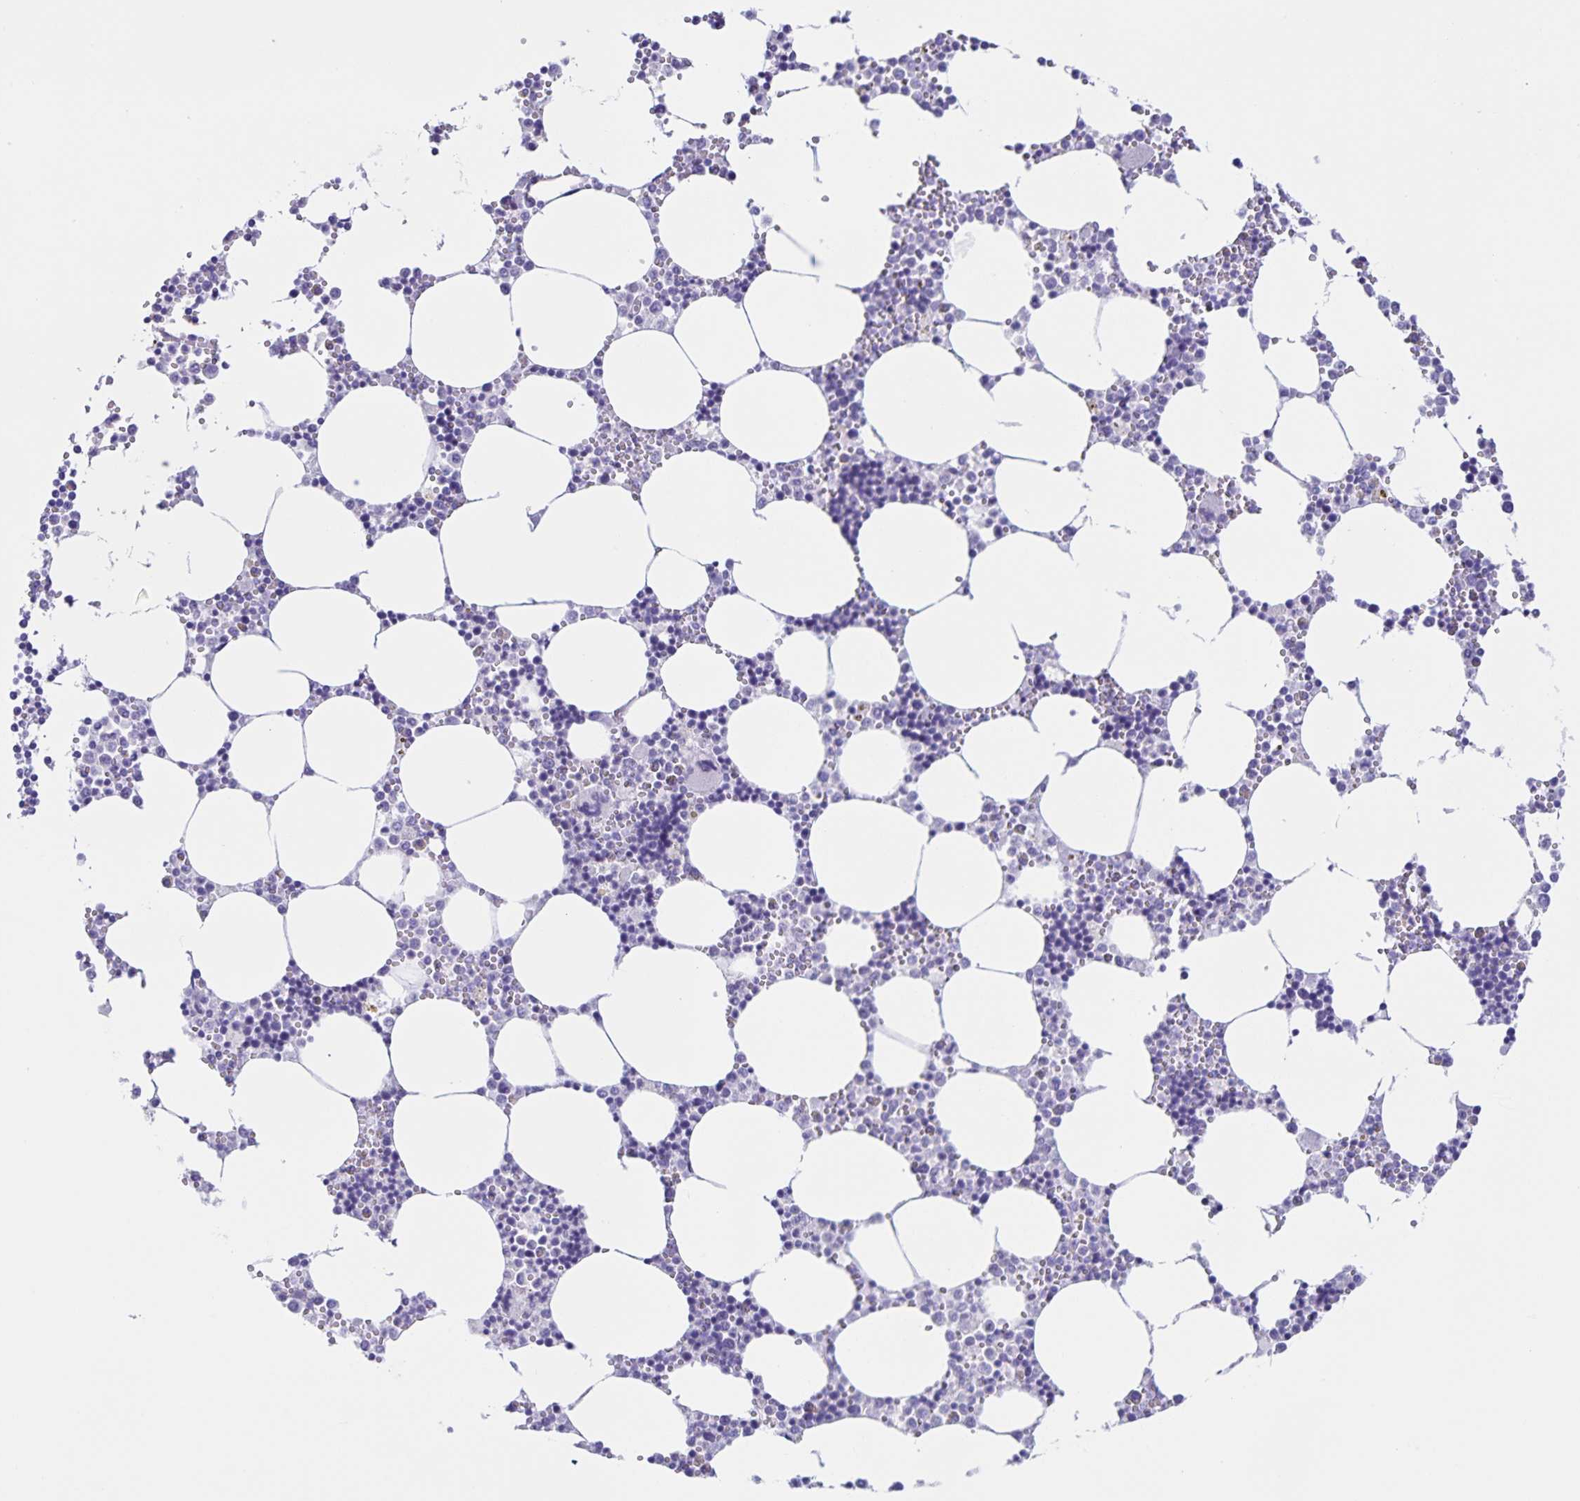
{"staining": {"intensity": "negative", "quantity": "none", "location": "none"}, "tissue": "bone marrow", "cell_type": "Hematopoietic cells", "image_type": "normal", "snomed": [{"axis": "morphology", "description": "Normal tissue, NOS"}, {"axis": "topography", "description": "Bone marrow"}], "caption": "Protein analysis of benign bone marrow demonstrates no significant positivity in hematopoietic cells.", "gene": "FAM170A", "patient": {"sex": "male", "age": 54}}